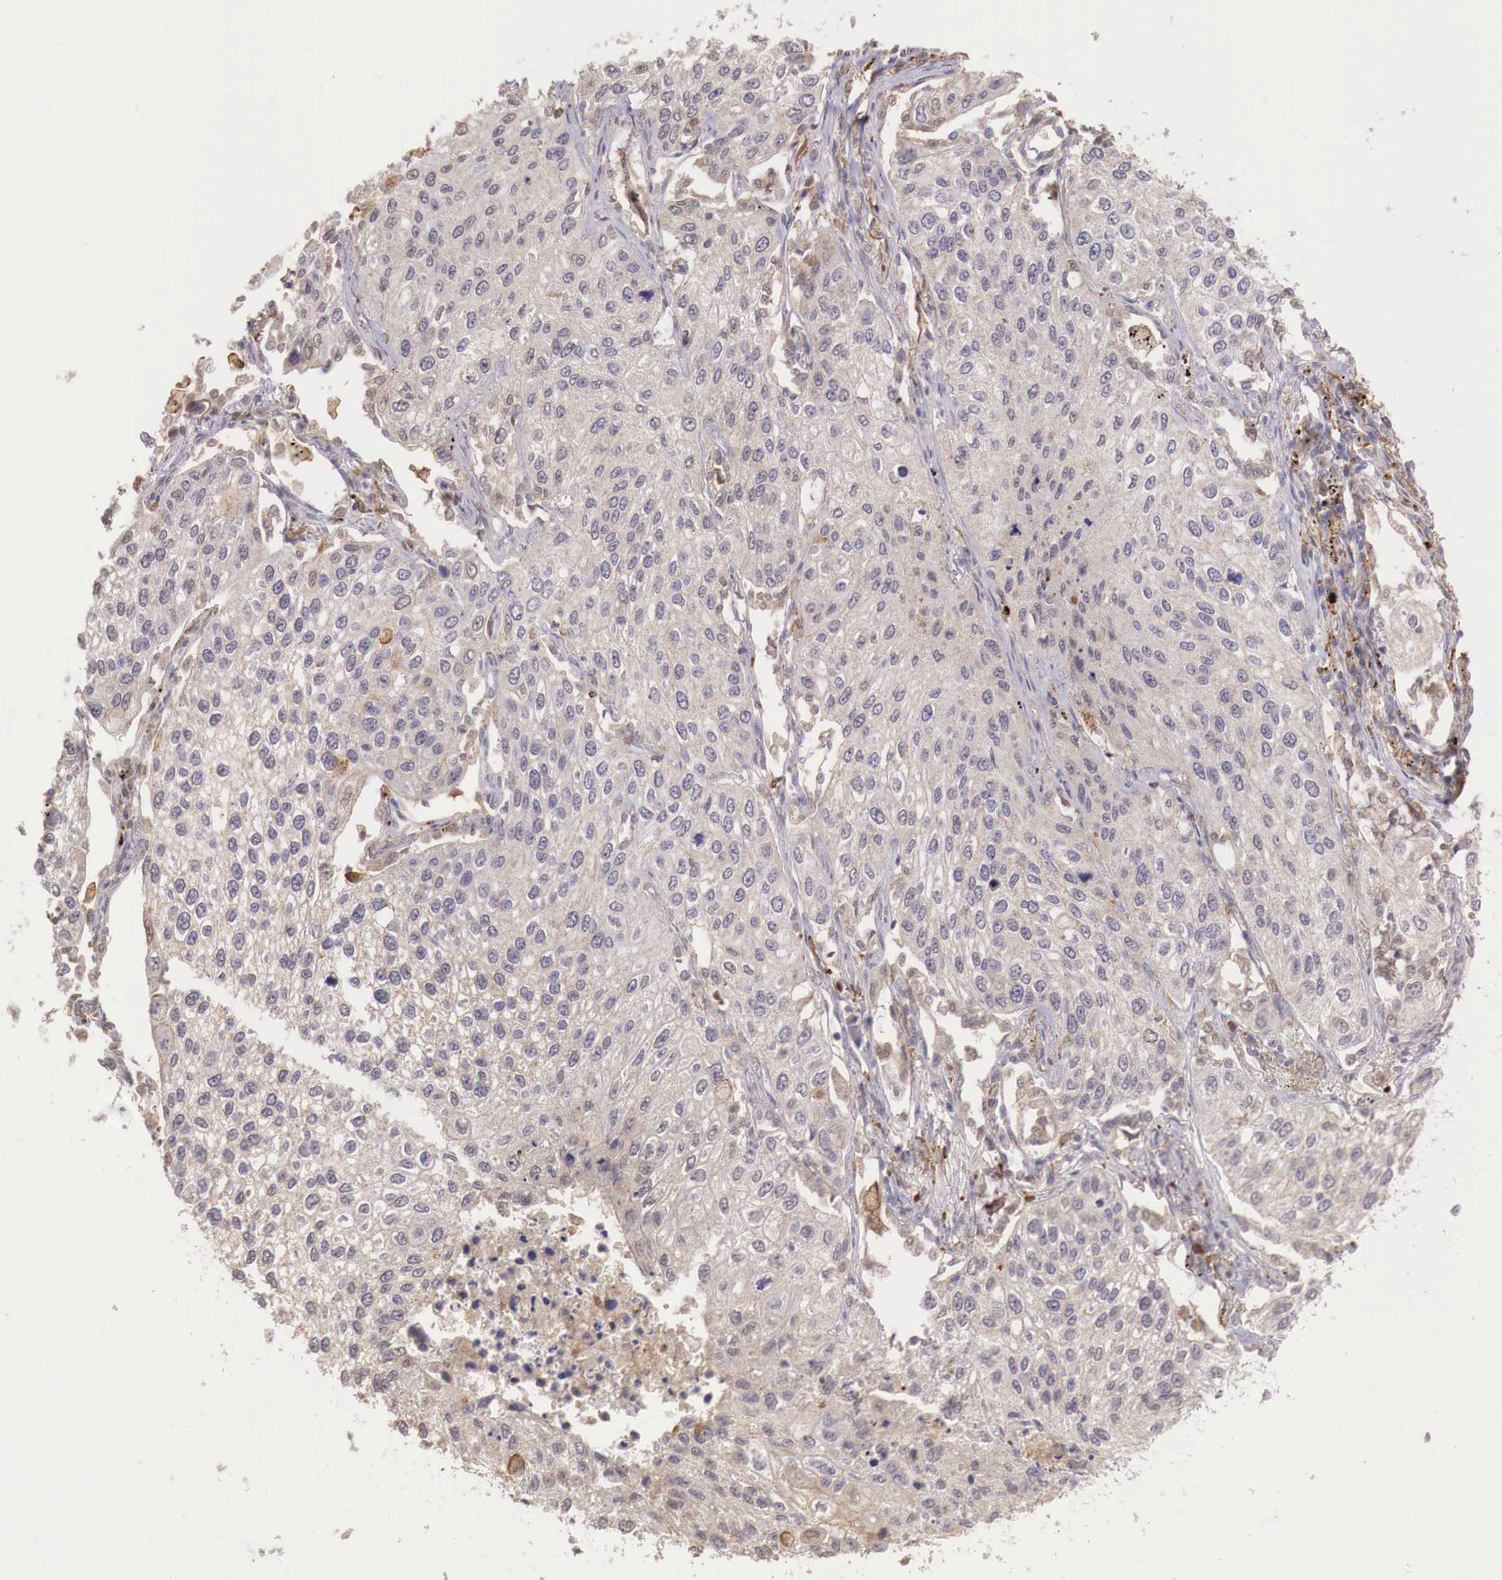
{"staining": {"intensity": "weak", "quantity": "25%-75%", "location": "cytoplasmic/membranous"}, "tissue": "lung cancer", "cell_type": "Tumor cells", "image_type": "cancer", "snomed": [{"axis": "morphology", "description": "Squamous cell carcinoma, NOS"}, {"axis": "topography", "description": "Lung"}], "caption": "IHC staining of lung cancer (squamous cell carcinoma), which exhibits low levels of weak cytoplasmic/membranous expression in approximately 25%-75% of tumor cells indicating weak cytoplasmic/membranous protein staining. The staining was performed using DAB (3,3'-diaminobenzidine) (brown) for protein detection and nuclei were counterstained in hematoxylin (blue).", "gene": "CHRDL1", "patient": {"sex": "male", "age": 75}}